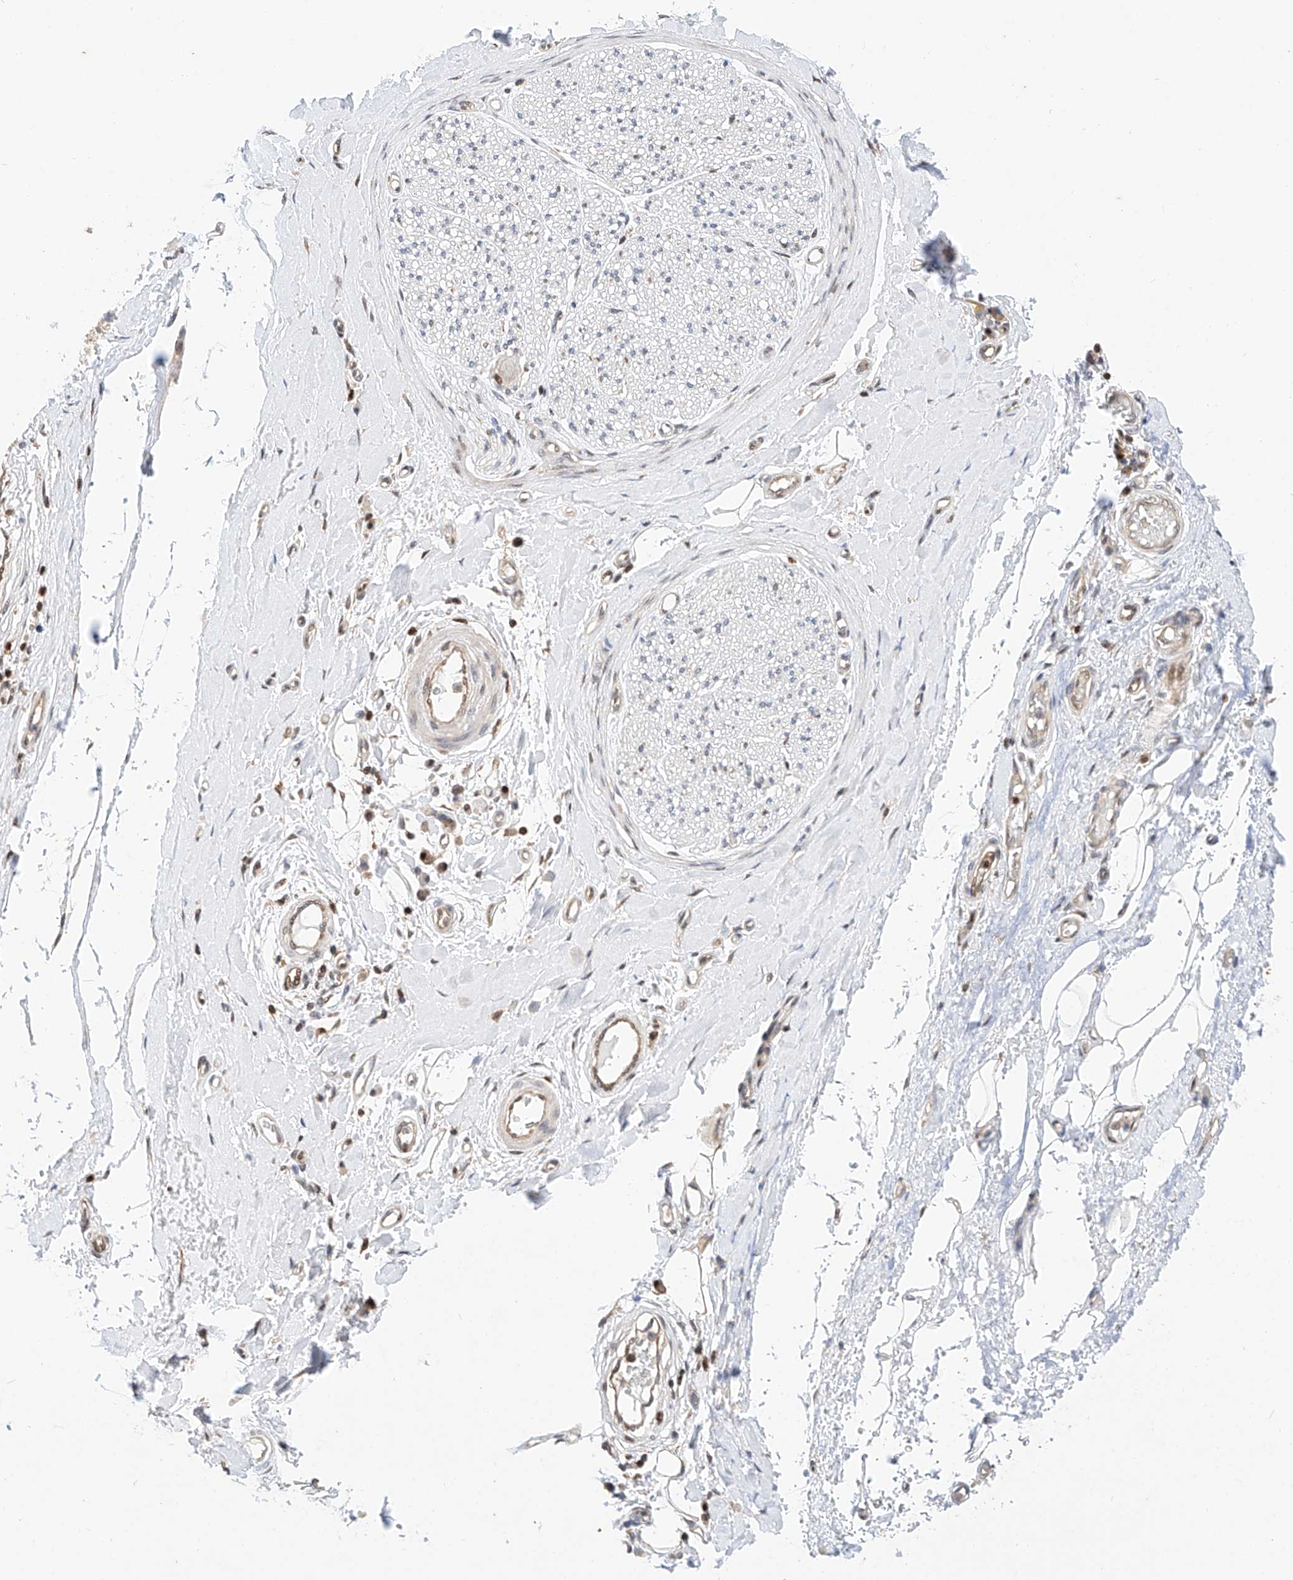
{"staining": {"intensity": "moderate", "quantity": ">75%", "location": "nuclear"}, "tissue": "adipose tissue", "cell_type": "Adipocytes", "image_type": "normal", "snomed": [{"axis": "morphology", "description": "Normal tissue, NOS"}, {"axis": "morphology", "description": "Adenocarcinoma, NOS"}, {"axis": "topography", "description": "Esophagus"}, {"axis": "topography", "description": "Stomach, upper"}, {"axis": "topography", "description": "Peripheral nerve tissue"}], "caption": "A brown stain labels moderate nuclear expression of a protein in adipocytes of normal human adipose tissue. The staining was performed using DAB, with brown indicating positive protein expression. Nuclei are stained blue with hematoxylin.", "gene": "HDAC9", "patient": {"sex": "male", "age": 62}}